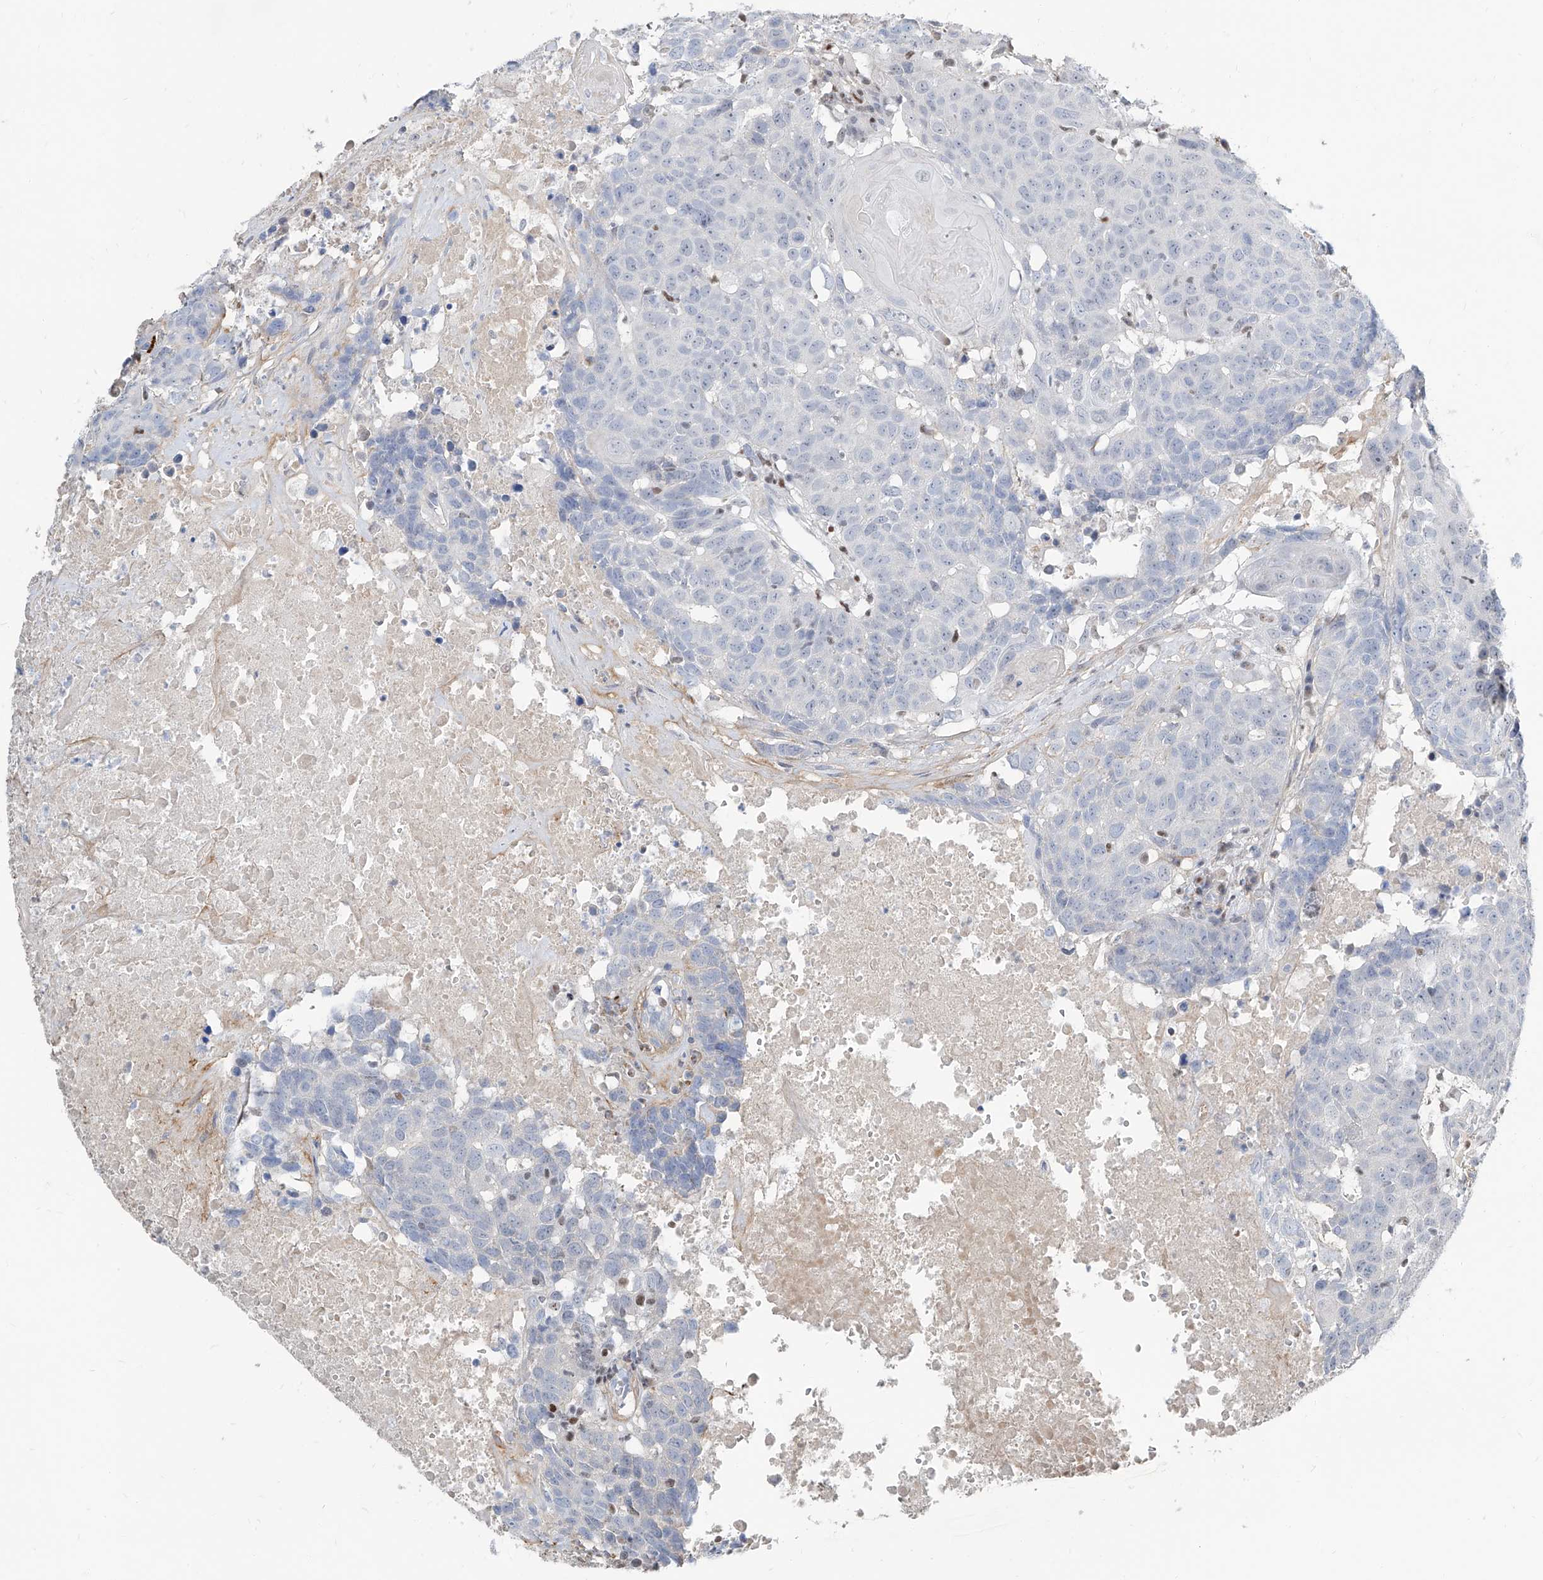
{"staining": {"intensity": "negative", "quantity": "none", "location": "none"}, "tissue": "head and neck cancer", "cell_type": "Tumor cells", "image_type": "cancer", "snomed": [{"axis": "morphology", "description": "Squamous cell carcinoma, NOS"}, {"axis": "topography", "description": "Head-Neck"}], "caption": "A photomicrograph of human head and neck squamous cell carcinoma is negative for staining in tumor cells.", "gene": "HOXA3", "patient": {"sex": "male", "age": 66}}